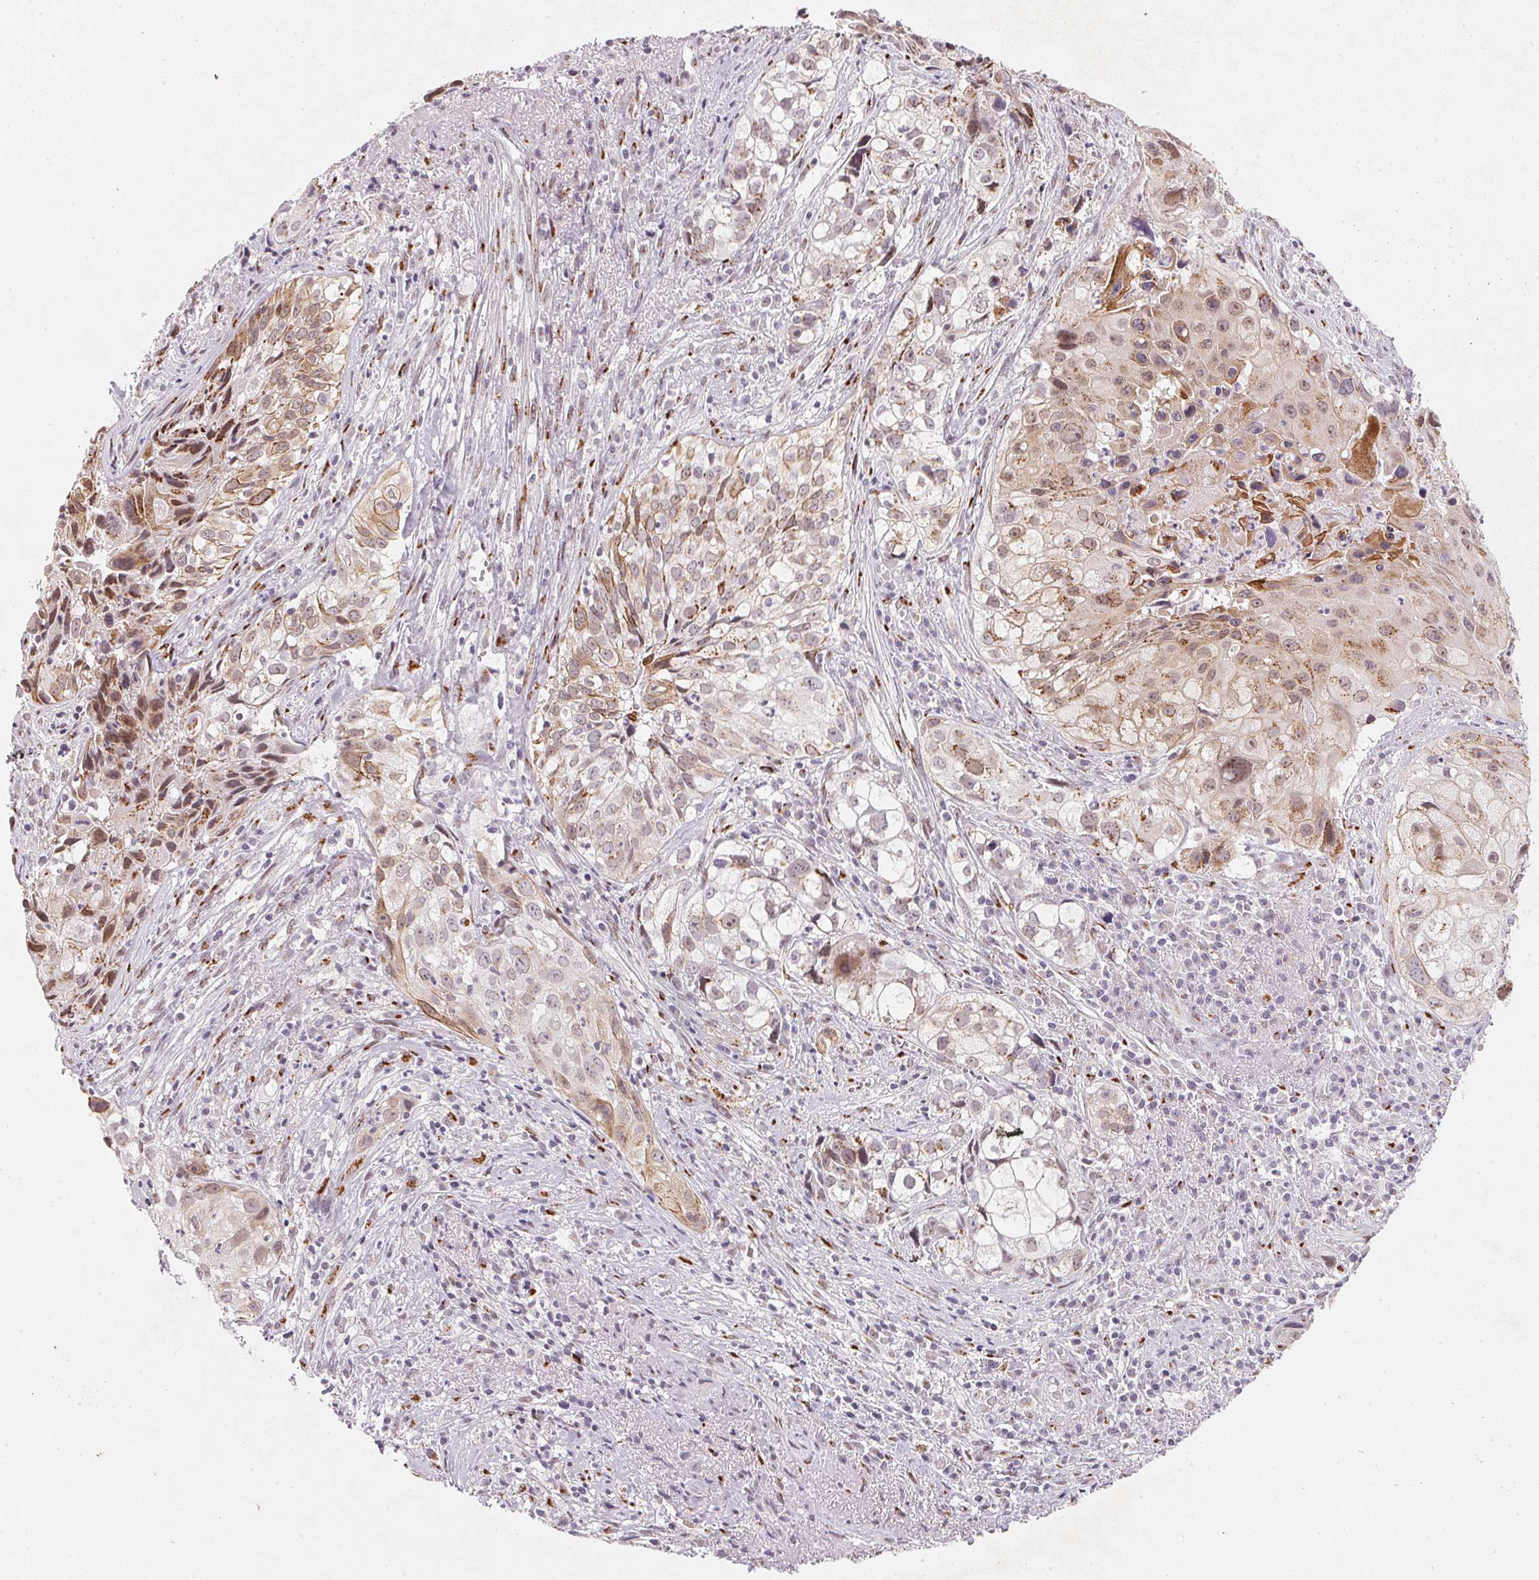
{"staining": {"intensity": "moderate", "quantity": ">75%", "location": "cytoplasmic/membranous"}, "tissue": "cervical cancer", "cell_type": "Tumor cells", "image_type": "cancer", "snomed": [{"axis": "morphology", "description": "Squamous cell carcinoma, NOS"}, {"axis": "topography", "description": "Cervix"}], "caption": "DAB immunohistochemical staining of cervical cancer exhibits moderate cytoplasmic/membranous protein expression in about >75% of tumor cells. (Brightfield microscopy of DAB IHC at high magnification).", "gene": "RAB22A", "patient": {"sex": "female", "age": 53}}